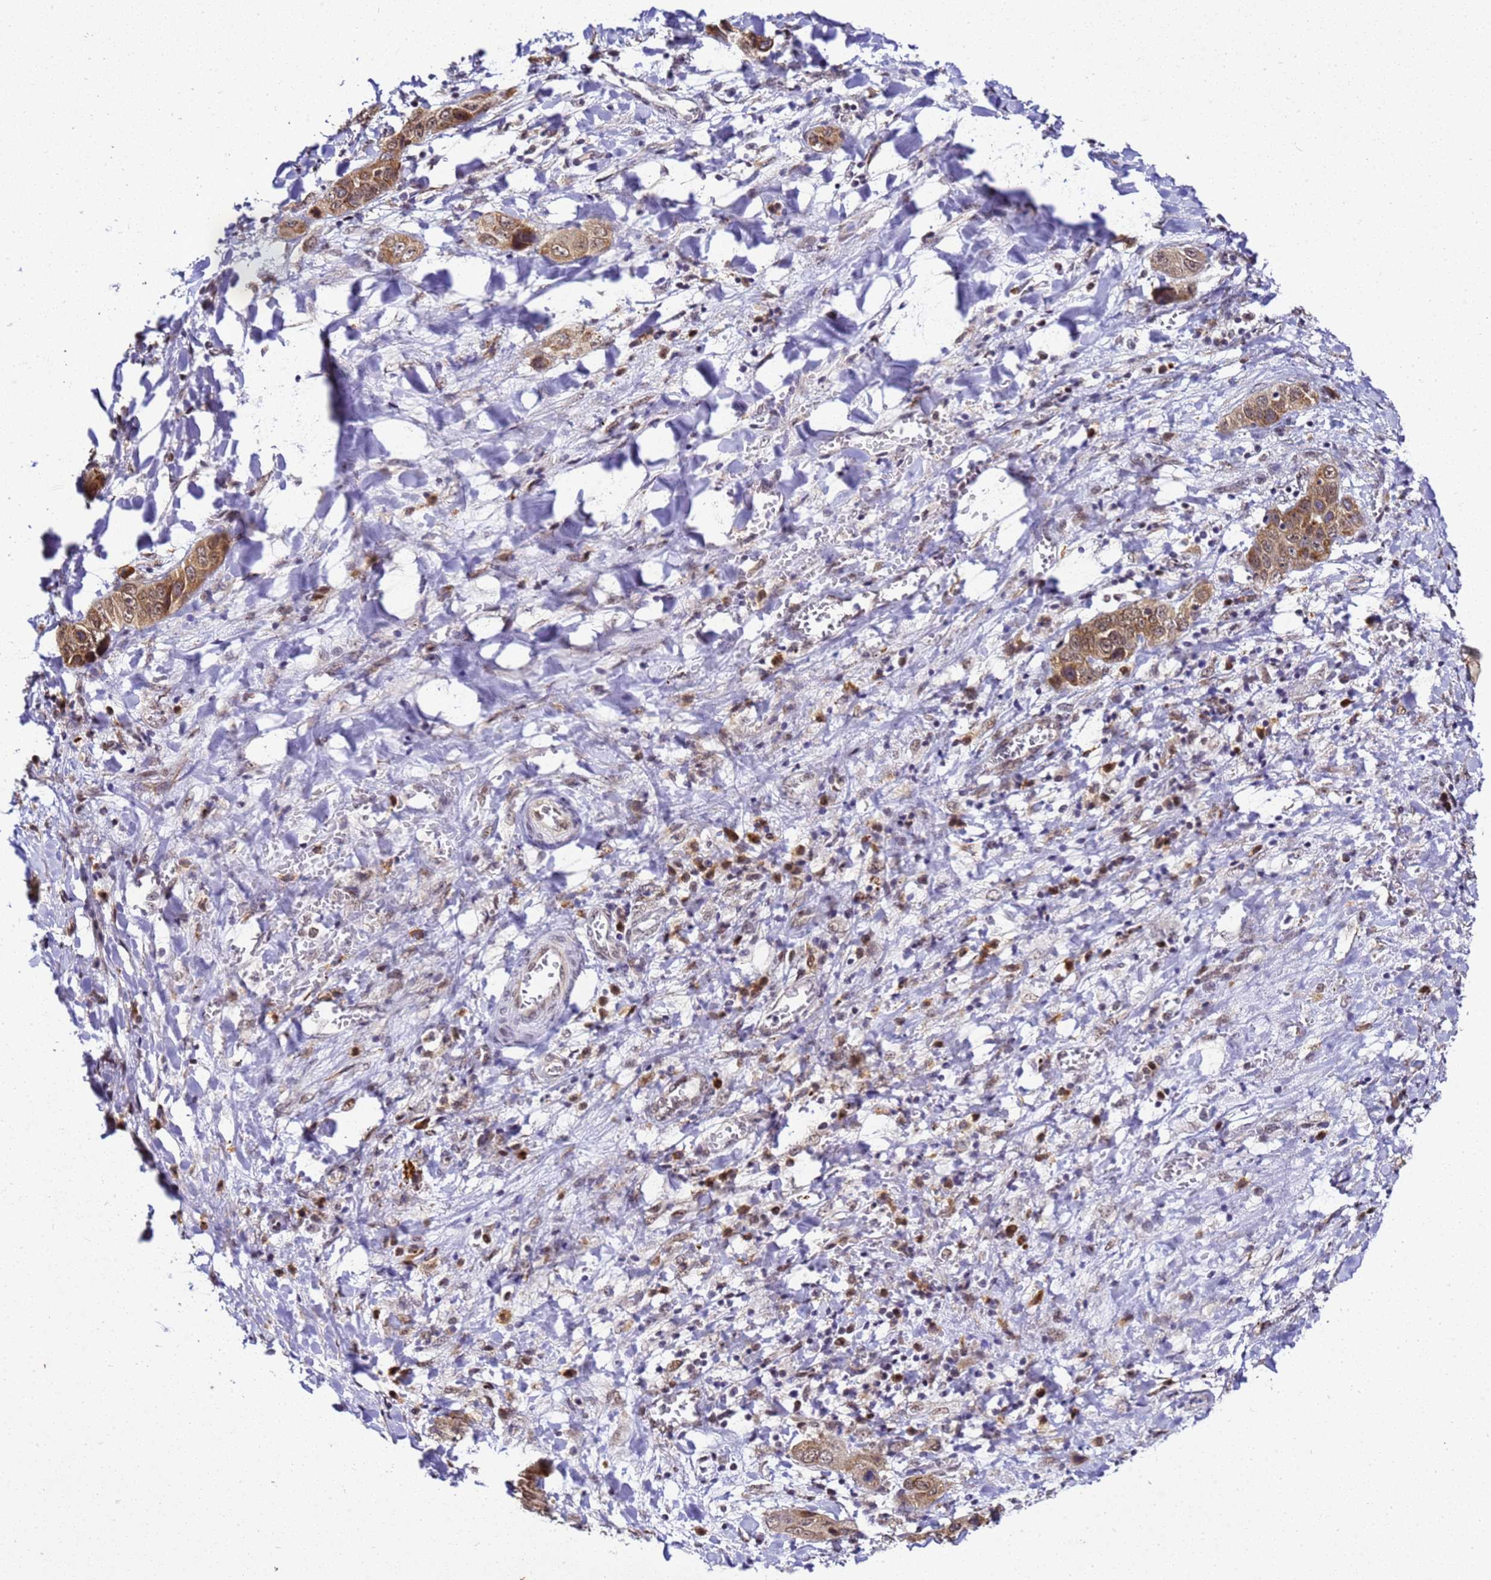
{"staining": {"intensity": "moderate", "quantity": ">75%", "location": "cytoplasmic/membranous"}, "tissue": "liver cancer", "cell_type": "Tumor cells", "image_type": "cancer", "snomed": [{"axis": "morphology", "description": "Cholangiocarcinoma"}, {"axis": "topography", "description": "Liver"}], "caption": "This is a photomicrograph of immunohistochemistry (IHC) staining of cholangiocarcinoma (liver), which shows moderate expression in the cytoplasmic/membranous of tumor cells.", "gene": "SMN1", "patient": {"sex": "female", "age": 52}}